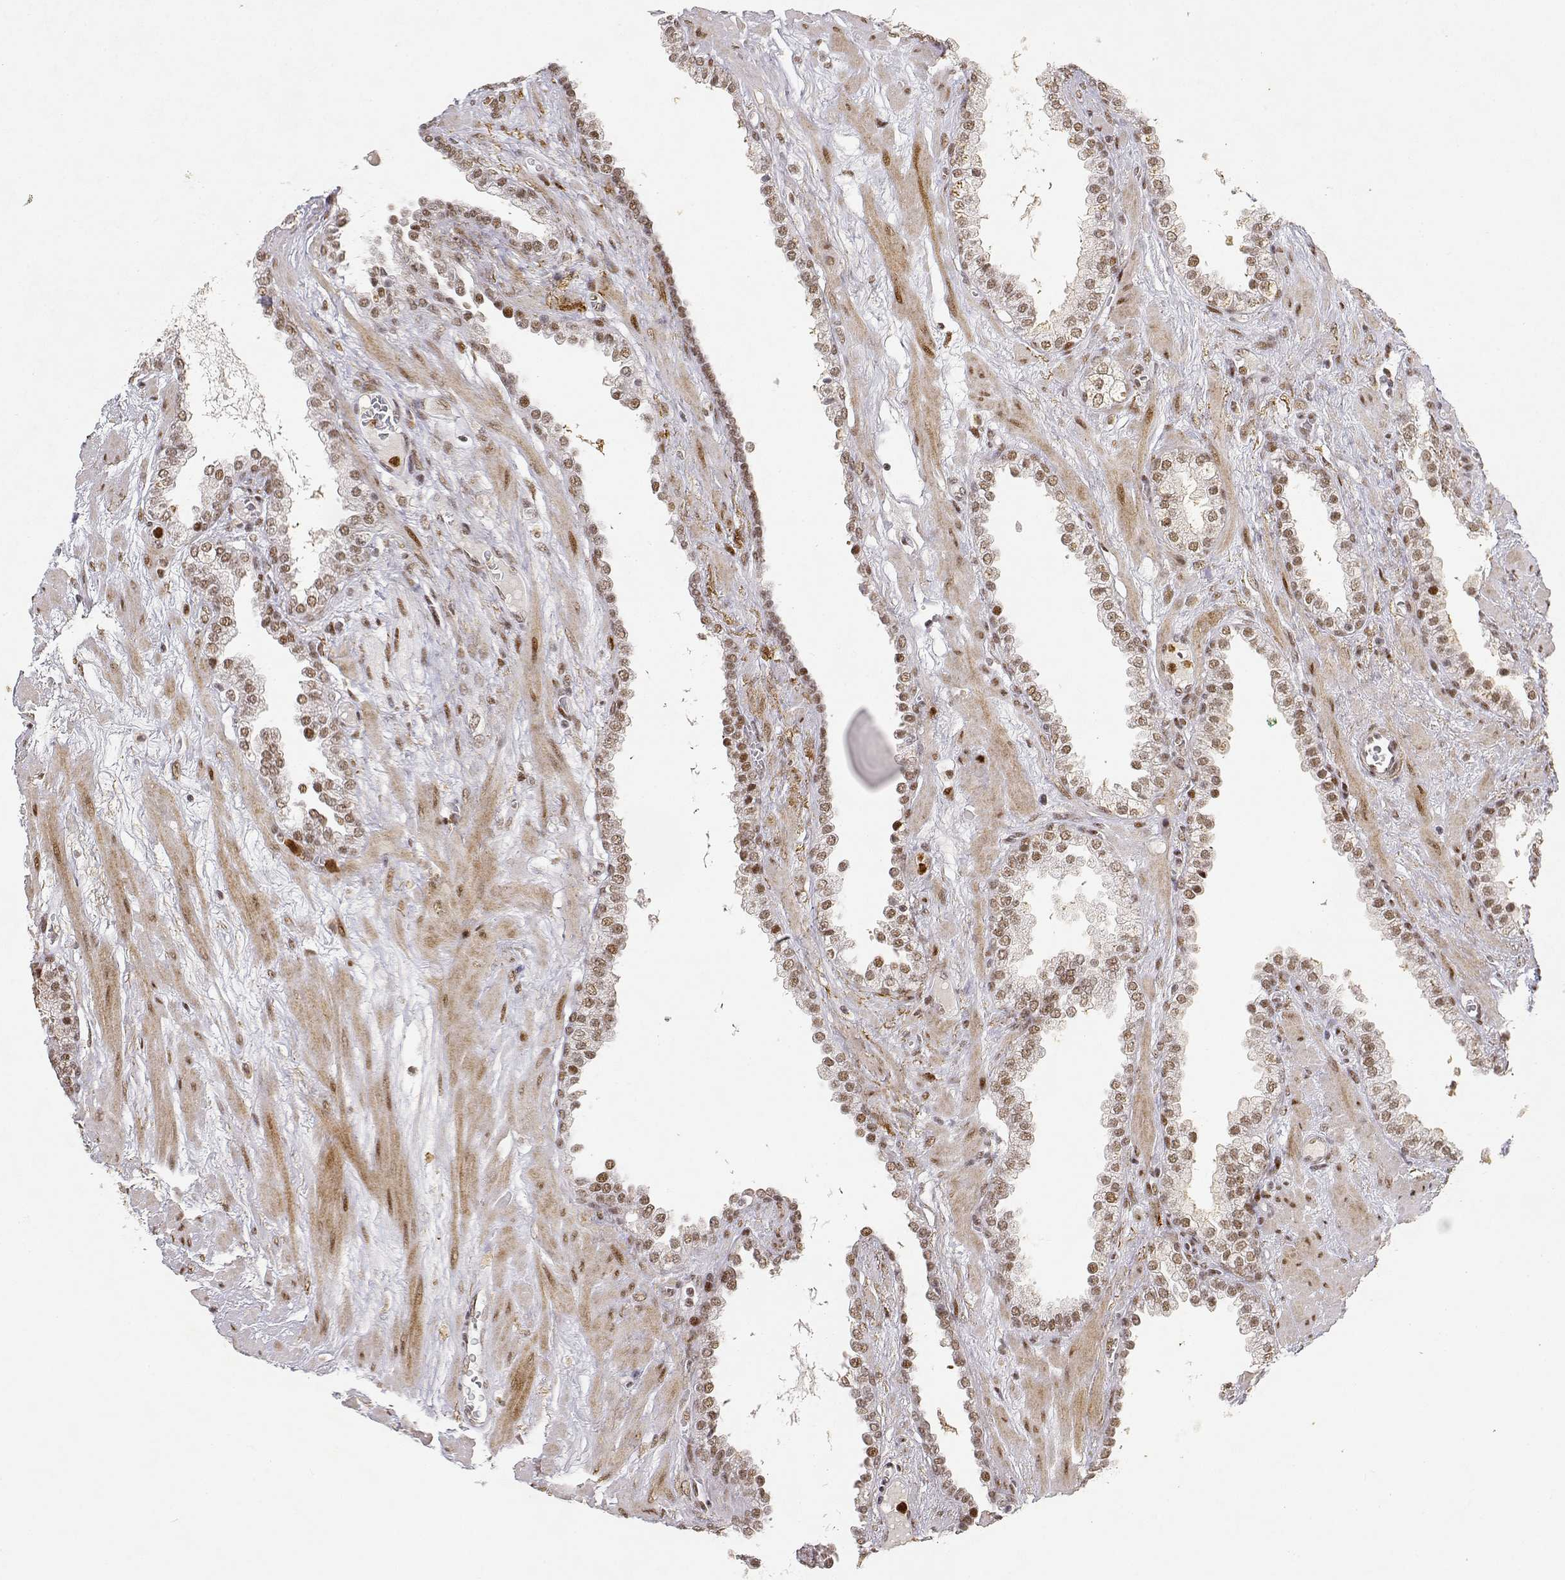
{"staining": {"intensity": "moderate", "quantity": ">75%", "location": "nuclear"}, "tissue": "prostate cancer", "cell_type": "Tumor cells", "image_type": "cancer", "snomed": [{"axis": "morphology", "description": "Adenocarcinoma, Low grade"}, {"axis": "topography", "description": "Prostate"}], "caption": "A brown stain shows moderate nuclear positivity of a protein in prostate adenocarcinoma (low-grade) tumor cells.", "gene": "RSF1", "patient": {"sex": "male", "age": 62}}